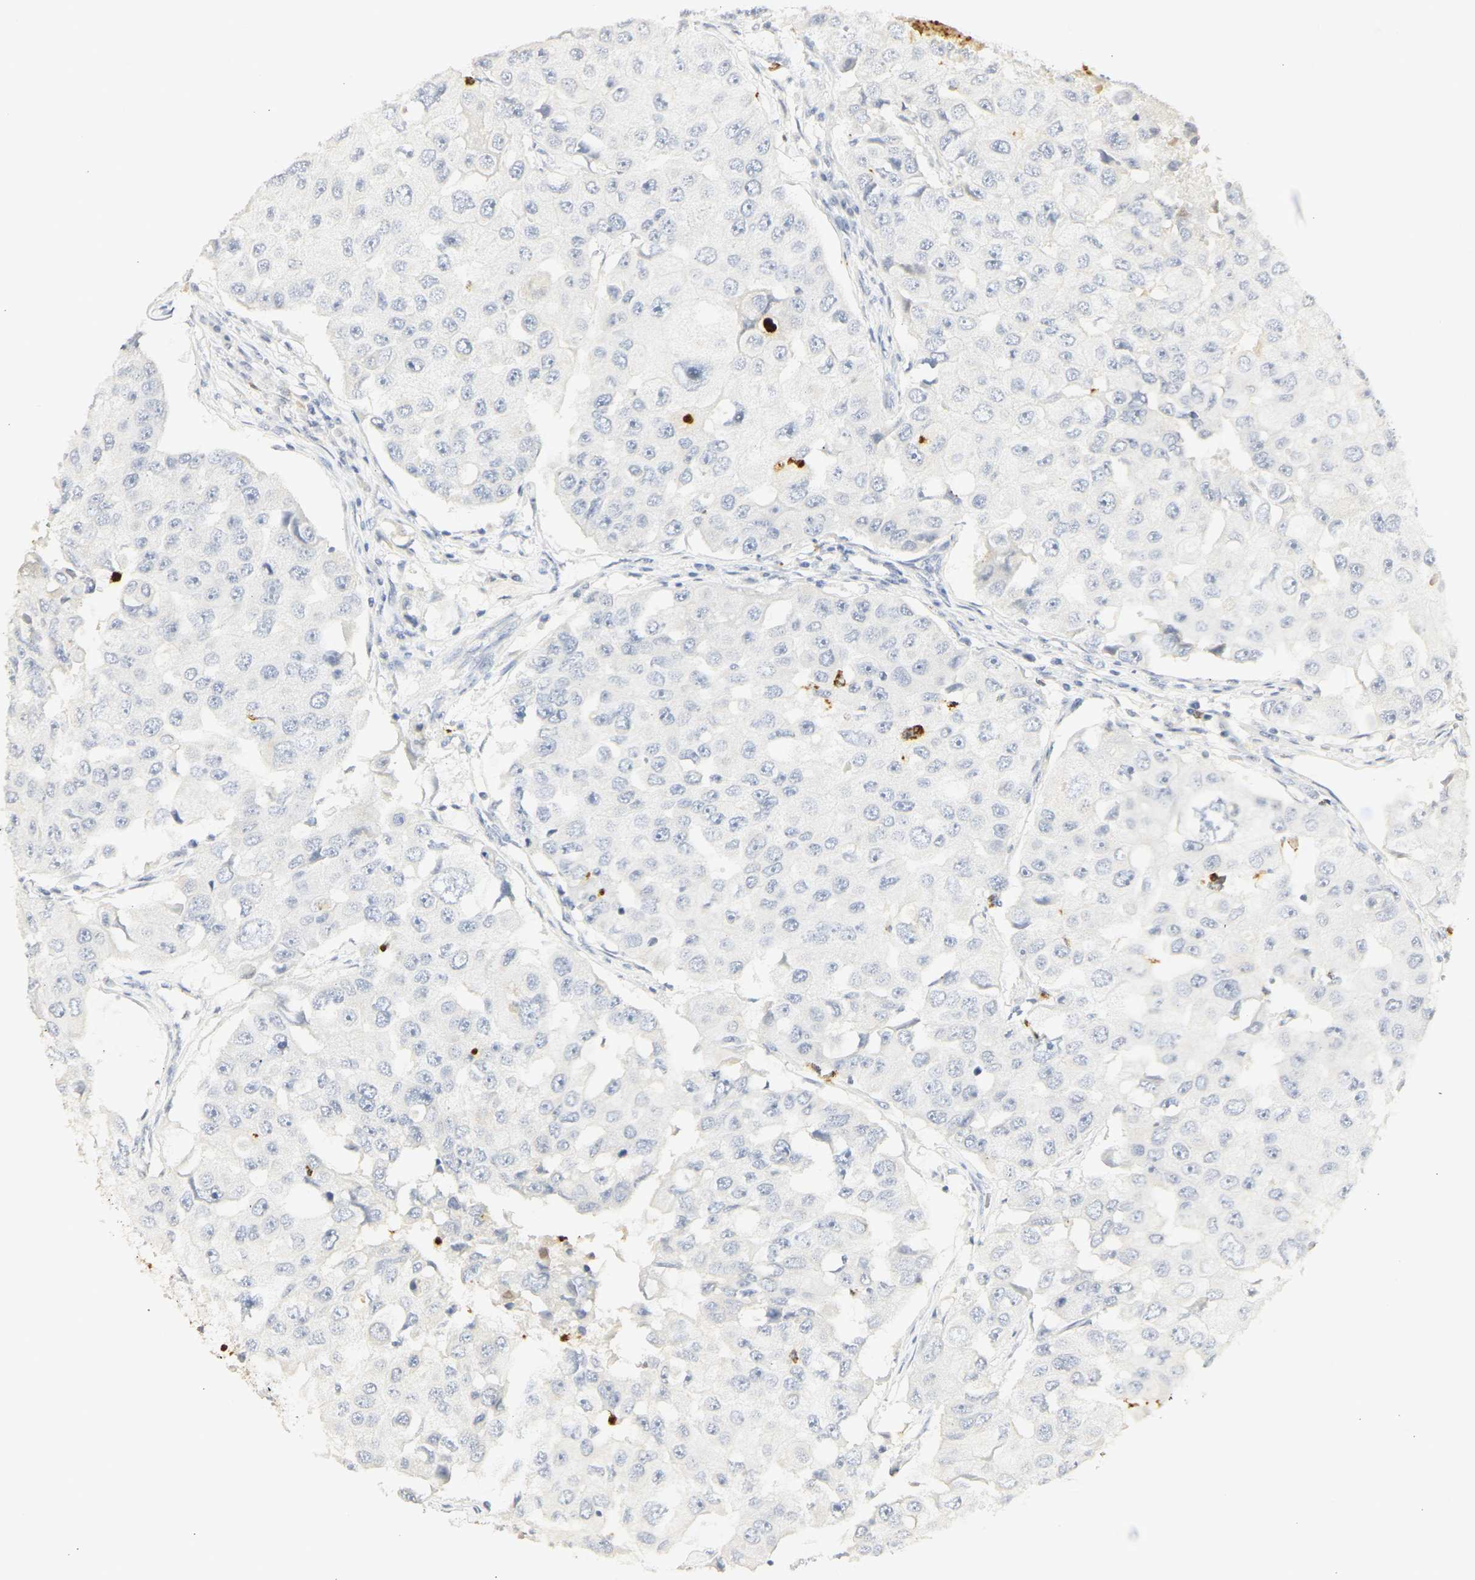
{"staining": {"intensity": "negative", "quantity": "none", "location": "none"}, "tissue": "breast cancer", "cell_type": "Tumor cells", "image_type": "cancer", "snomed": [{"axis": "morphology", "description": "Duct carcinoma"}, {"axis": "topography", "description": "Breast"}], "caption": "This is a micrograph of immunohistochemistry (IHC) staining of breast infiltrating ductal carcinoma, which shows no expression in tumor cells. Brightfield microscopy of IHC stained with DAB (3,3'-diaminobenzidine) (brown) and hematoxylin (blue), captured at high magnification.", "gene": "MPO", "patient": {"sex": "female", "age": 27}}